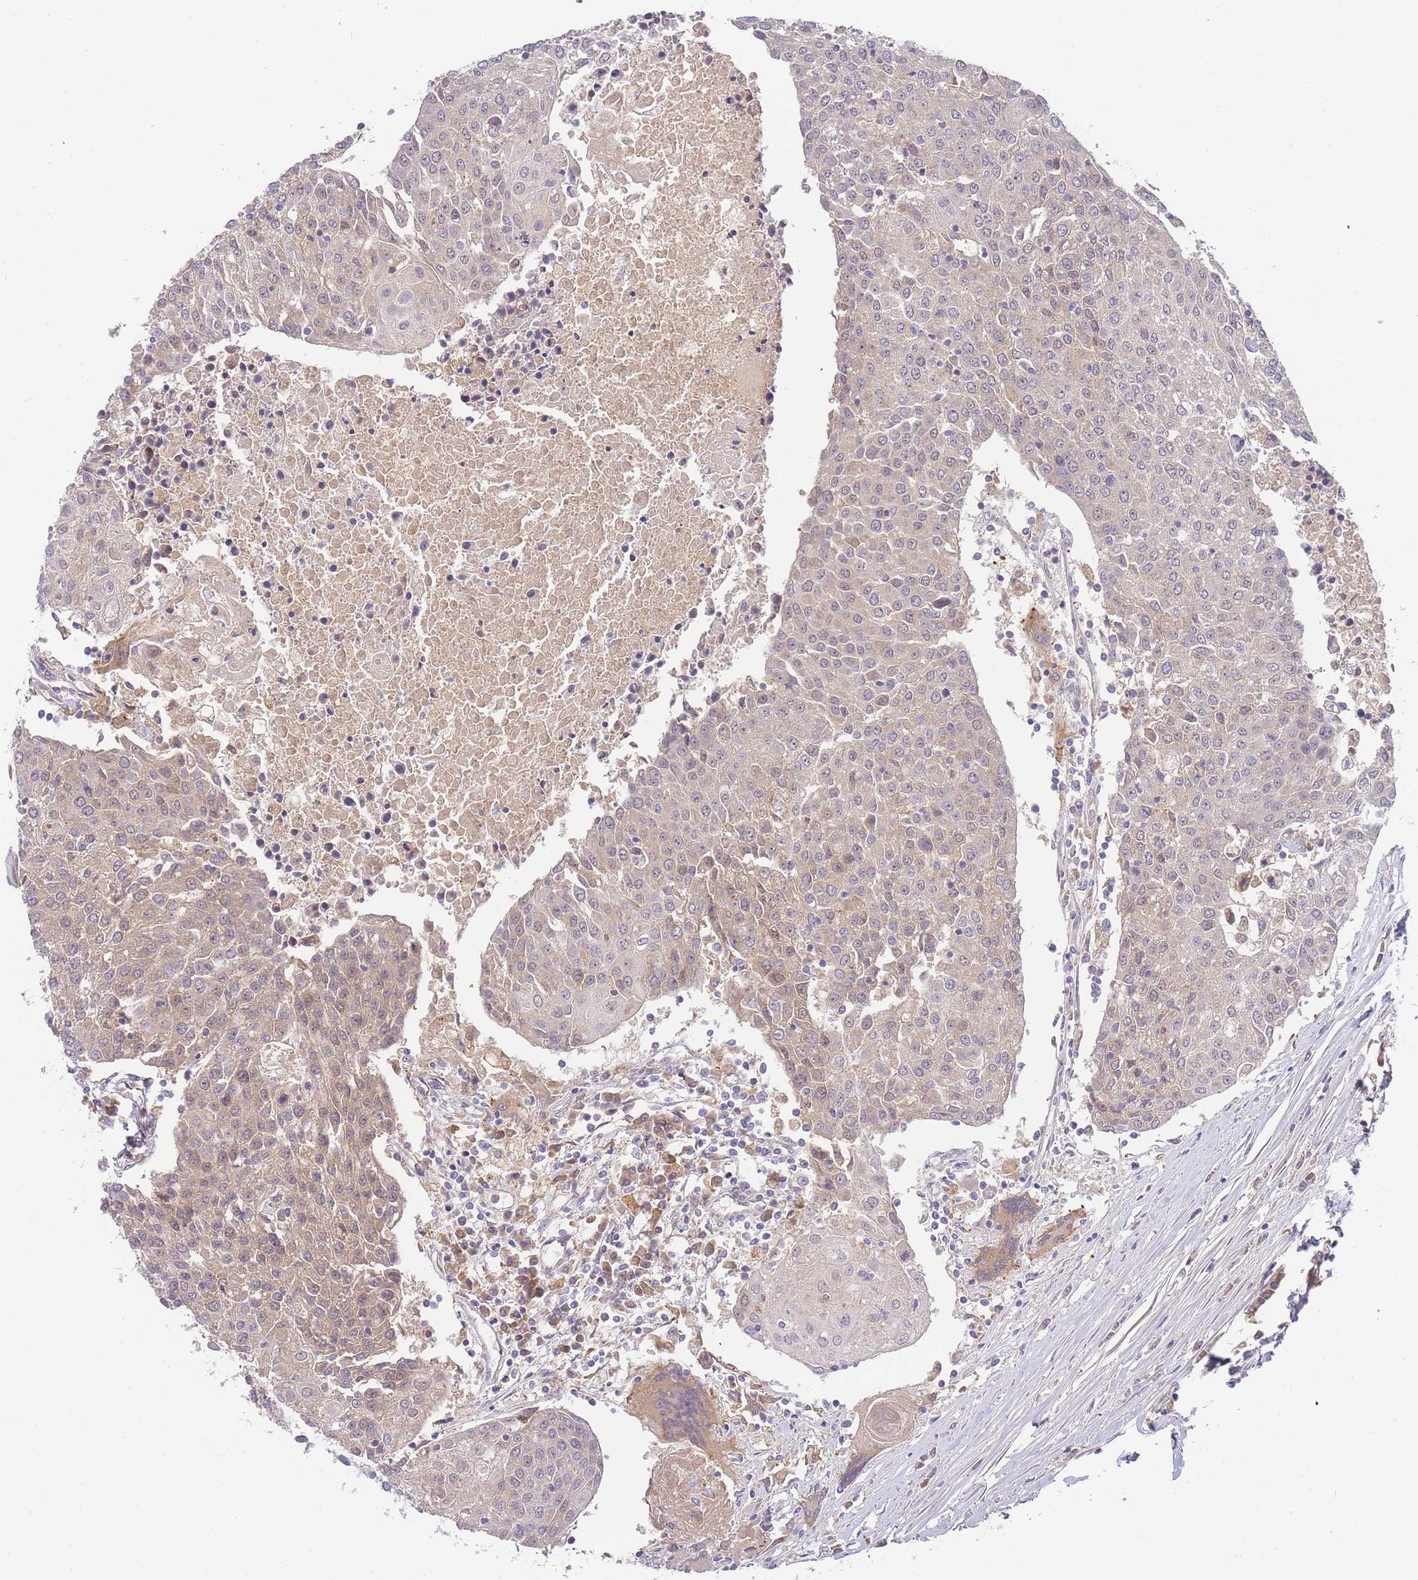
{"staining": {"intensity": "weak", "quantity": "<25%", "location": "cytoplasmic/membranous"}, "tissue": "urothelial cancer", "cell_type": "Tumor cells", "image_type": "cancer", "snomed": [{"axis": "morphology", "description": "Urothelial carcinoma, High grade"}, {"axis": "topography", "description": "Urinary bladder"}], "caption": "Tumor cells are negative for brown protein staining in high-grade urothelial carcinoma. Brightfield microscopy of immunohistochemistry stained with DAB (3,3'-diaminobenzidine) (brown) and hematoxylin (blue), captured at high magnification.", "gene": "ZNF577", "patient": {"sex": "female", "age": 85}}